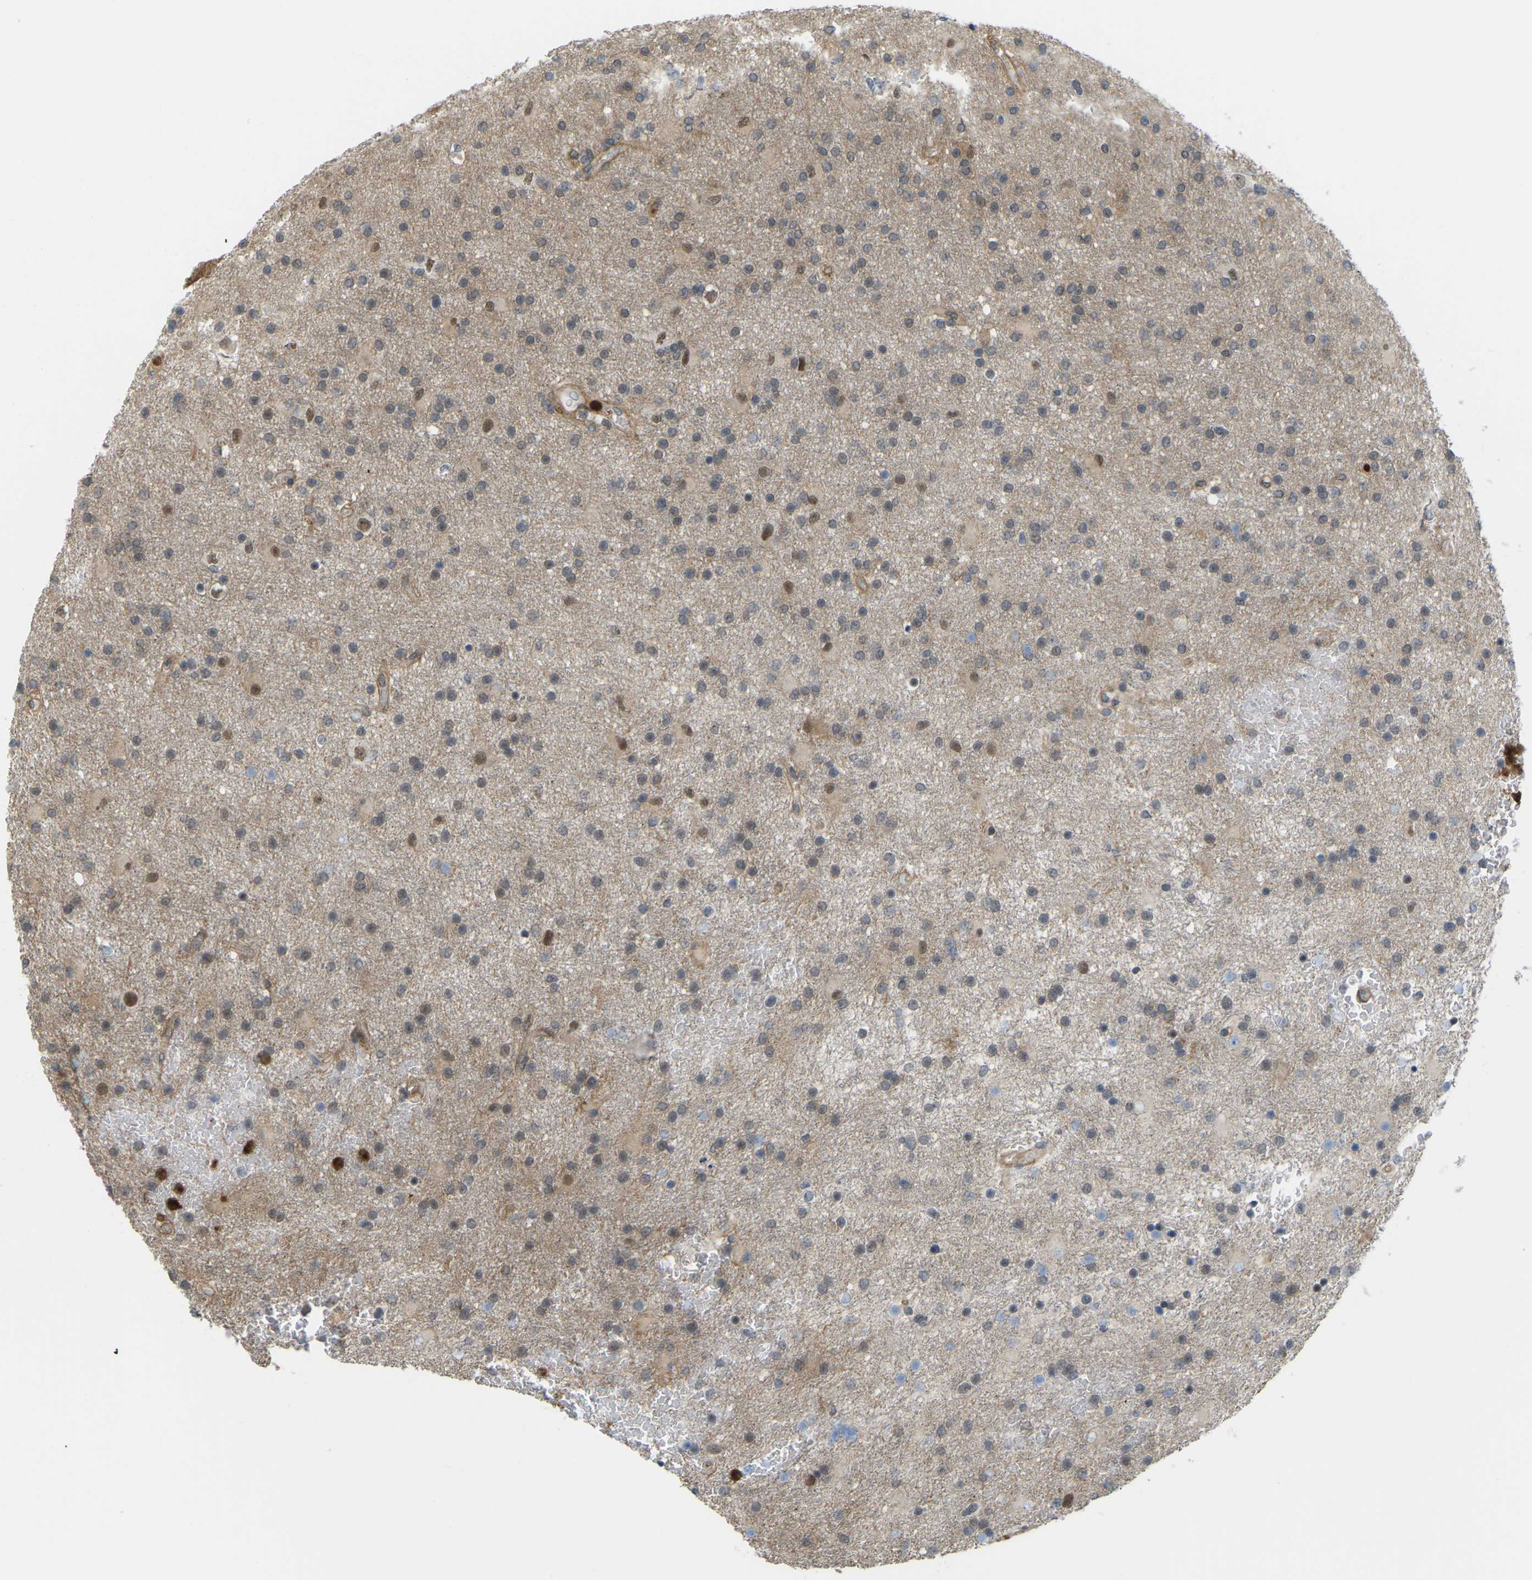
{"staining": {"intensity": "weak", "quantity": "25%-75%", "location": "cytoplasmic/membranous,nuclear"}, "tissue": "glioma", "cell_type": "Tumor cells", "image_type": "cancer", "snomed": [{"axis": "morphology", "description": "Glioma, malignant, High grade"}, {"axis": "topography", "description": "Brain"}], "caption": "High-power microscopy captured an IHC image of glioma, revealing weak cytoplasmic/membranous and nuclear expression in about 25%-75% of tumor cells. (DAB (3,3'-diaminobenzidine) IHC, brown staining for protein, blue staining for nuclei).", "gene": "SERPINB5", "patient": {"sex": "male", "age": 72}}